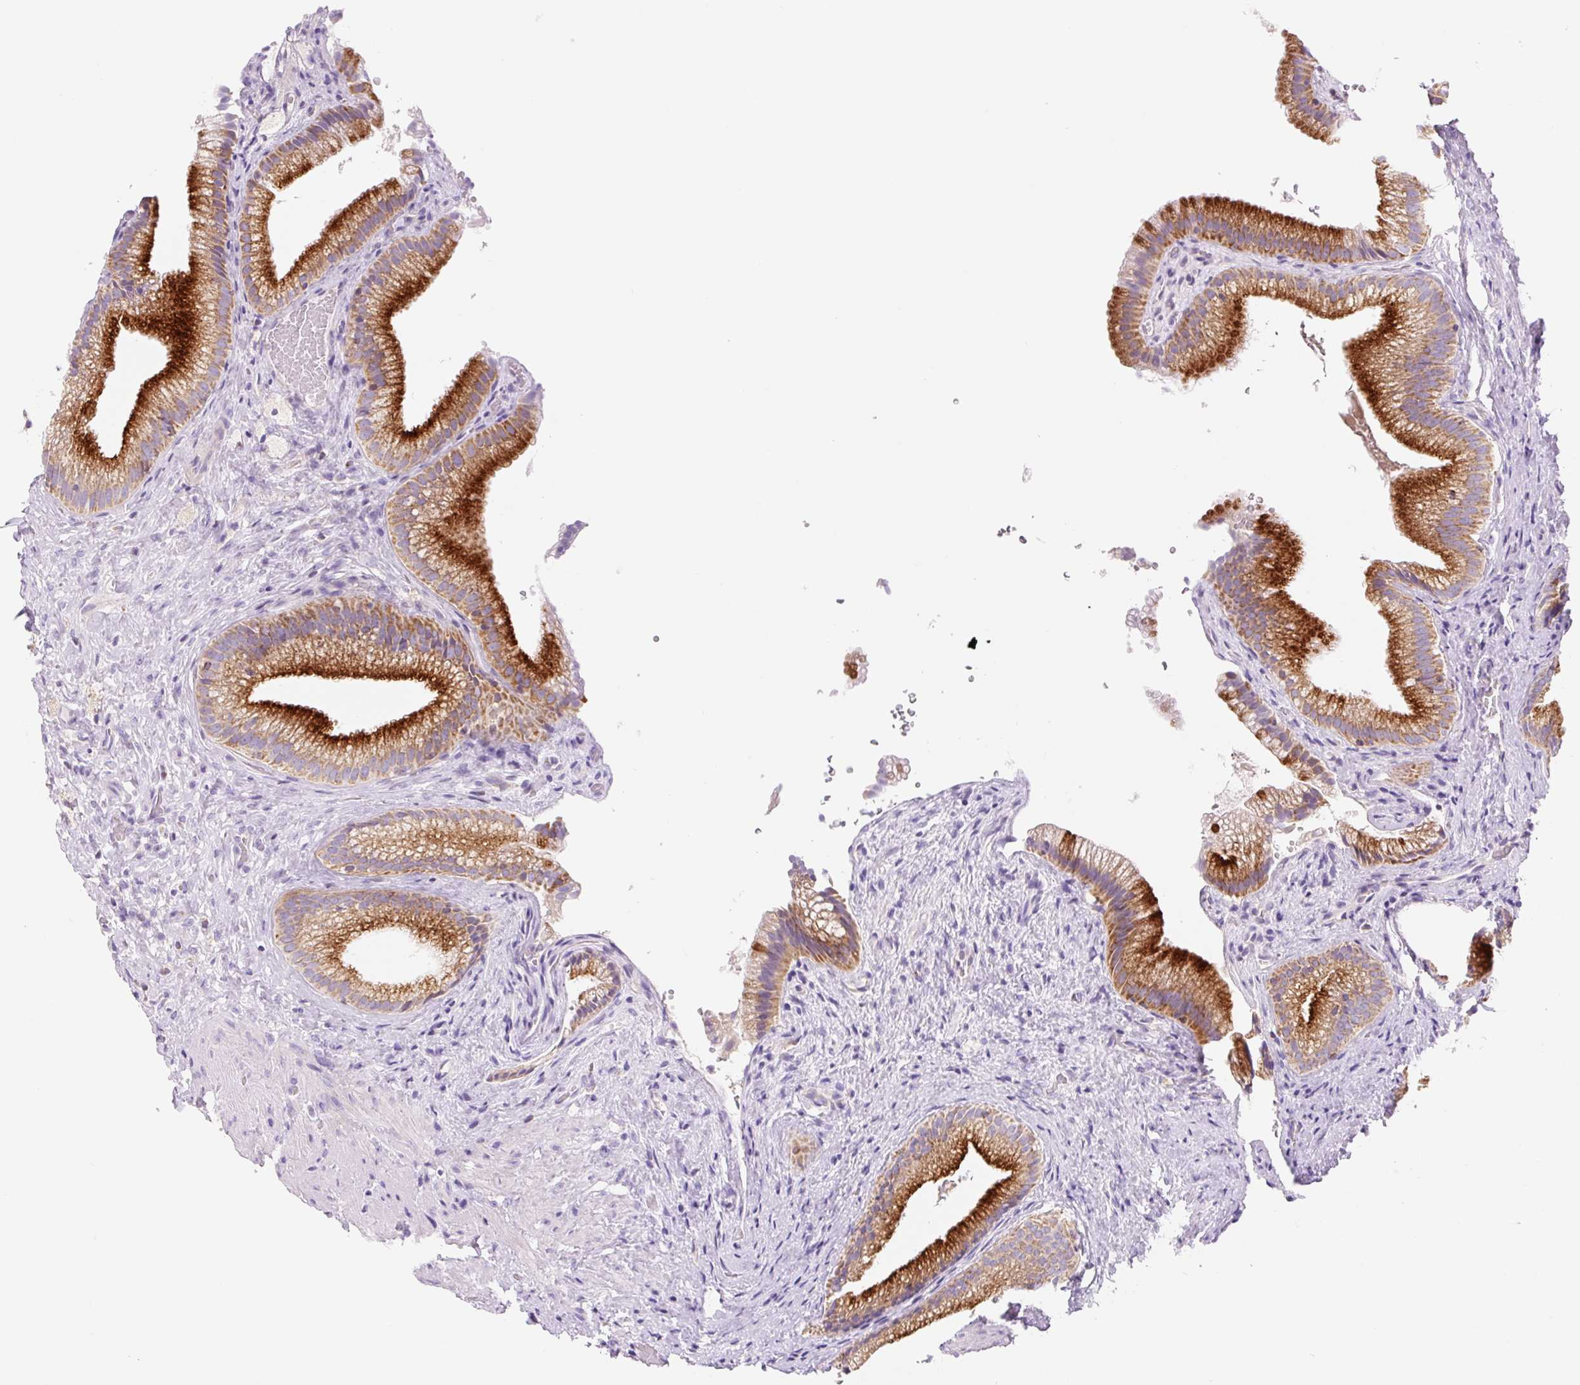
{"staining": {"intensity": "strong", "quantity": ">75%", "location": "cytoplasmic/membranous"}, "tissue": "gallbladder", "cell_type": "Glandular cells", "image_type": "normal", "snomed": [{"axis": "morphology", "description": "Normal tissue, NOS"}, {"axis": "morphology", "description": "Inflammation, NOS"}, {"axis": "topography", "description": "Gallbladder"}], "caption": "Gallbladder stained for a protein (brown) exhibits strong cytoplasmic/membranous positive positivity in about >75% of glandular cells.", "gene": "FOCAD", "patient": {"sex": "male", "age": 51}}